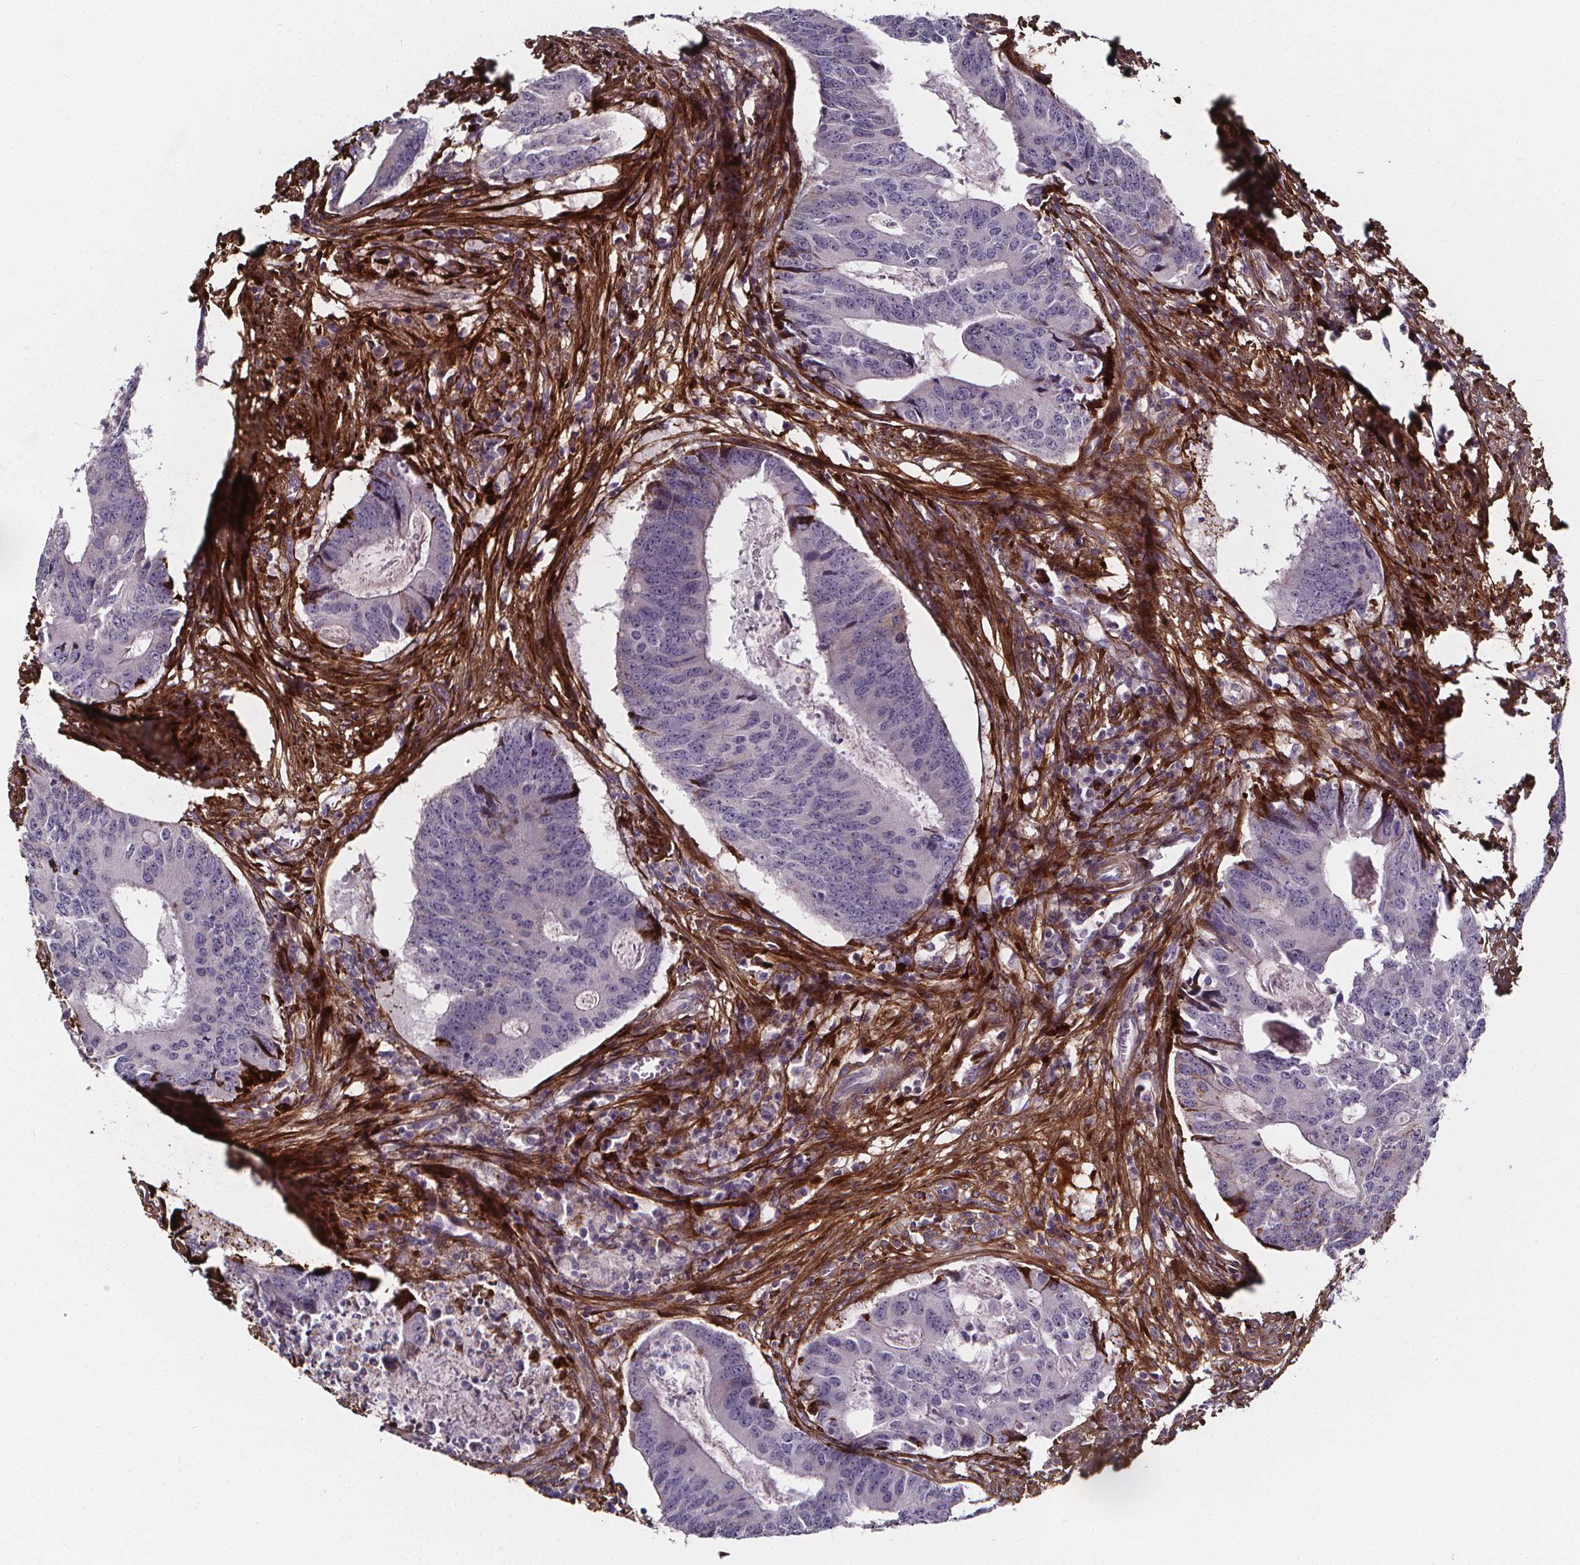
{"staining": {"intensity": "negative", "quantity": "none", "location": "none"}, "tissue": "colorectal cancer", "cell_type": "Tumor cells", "image_type": "cancer", "snomed": [{"axis": "morphology", "description": "Adenocarcinoma, NOS"}, {"axis": "topography", "description": "Colon"}], "caption": "Immunohistochemical staining of human colorectal cancer reveals no significant staining in tumor cells.", "gene": "AEBP1", "patient": {"sex": "male", "age": 67}}